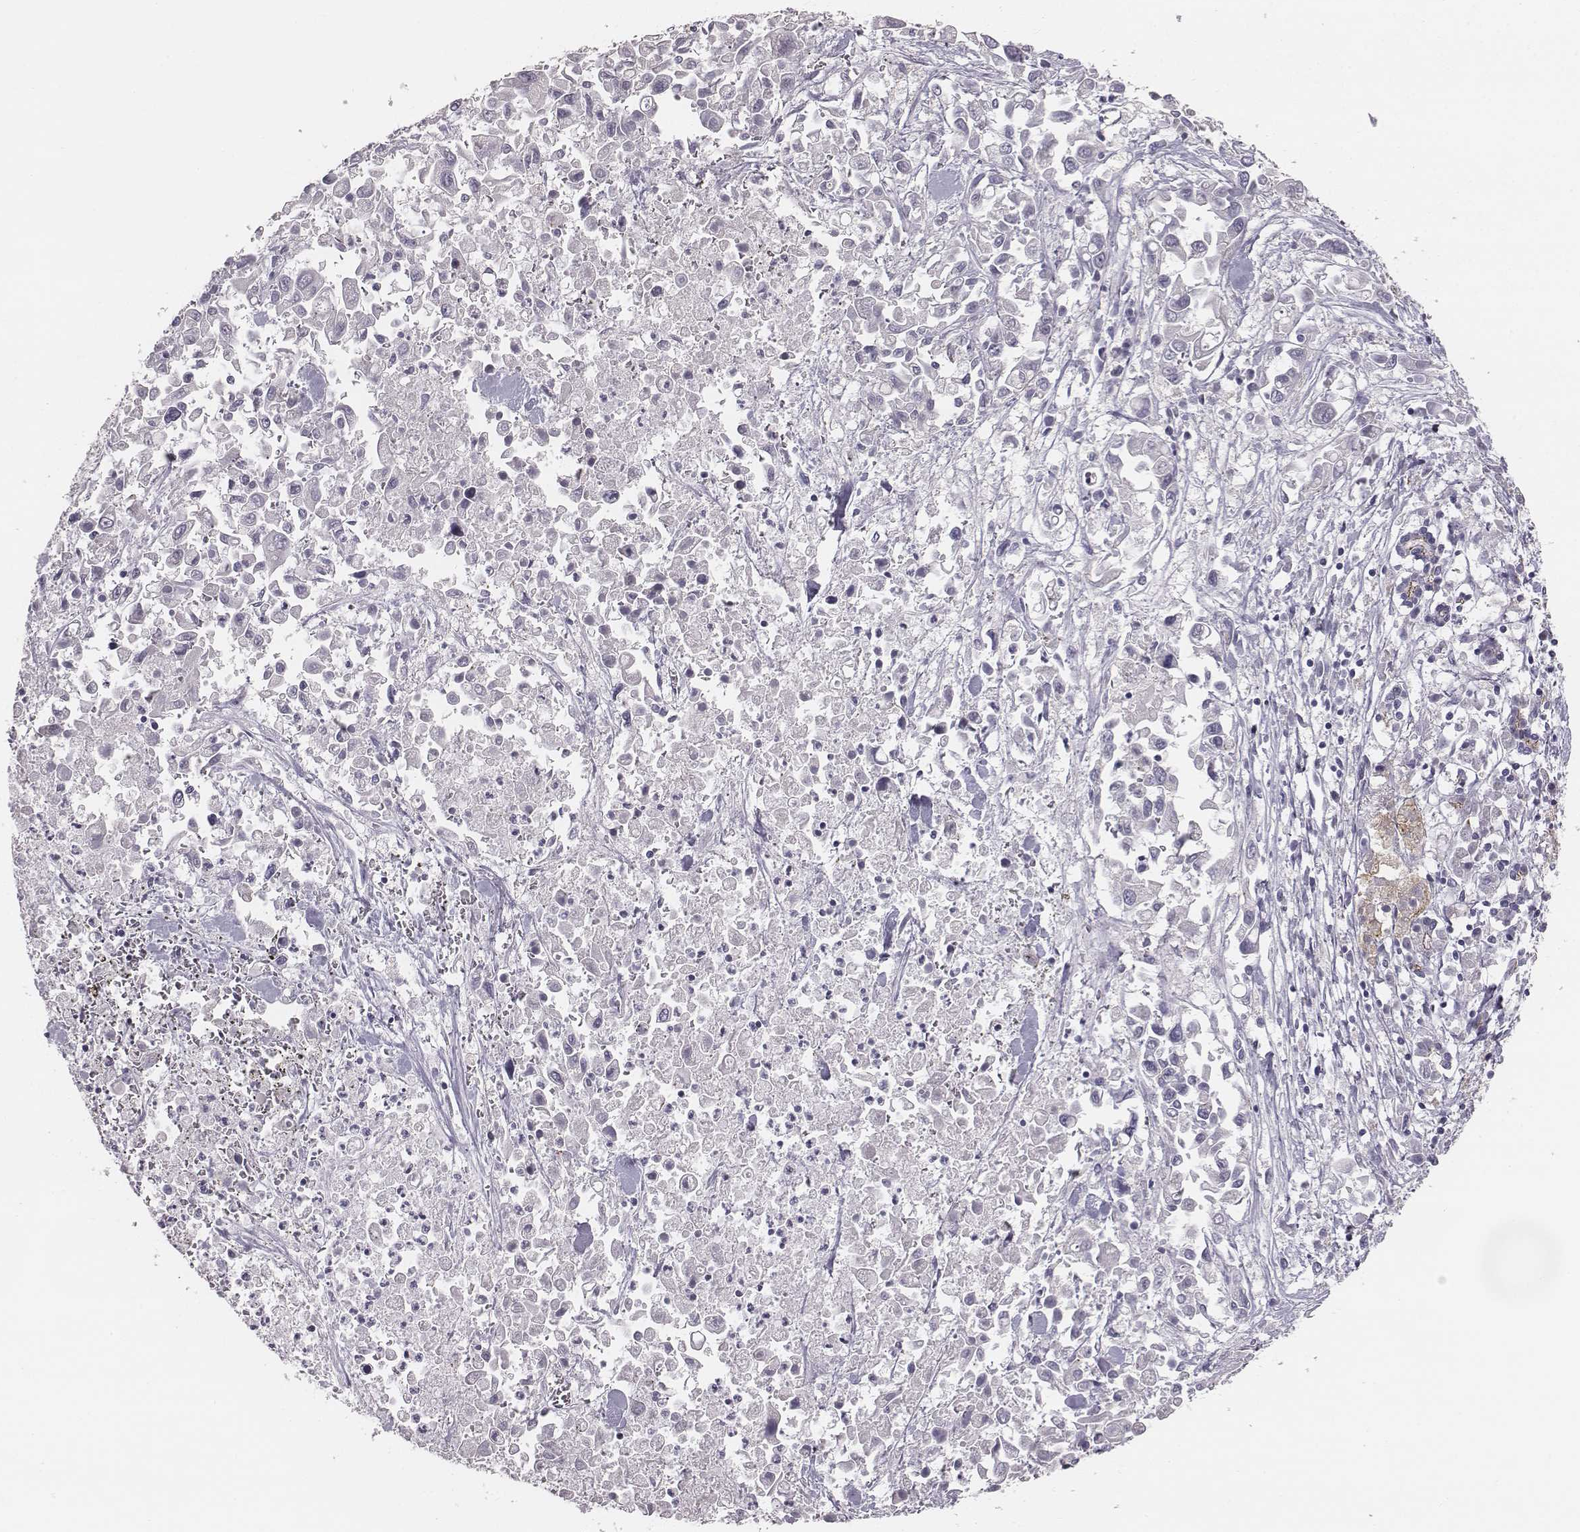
{"staining": {"intensity": "negative", "quantity": "none", "location": "none"}, "tissue": "pancreatic cancer", "cell_type": "Tumor cells", "image_type": "cancer", "snomed": [{"axis": "morphology", "description": "Adenocarcinoma, NOS"}, {"axis": "topography", "description": "Pancreas"}], "caption": "Tumor cells show no significant positivity in pancreatic adenocarcinoma.", "gene": "PRKCZ", "patient": {"sex": "female", "age": 83}}